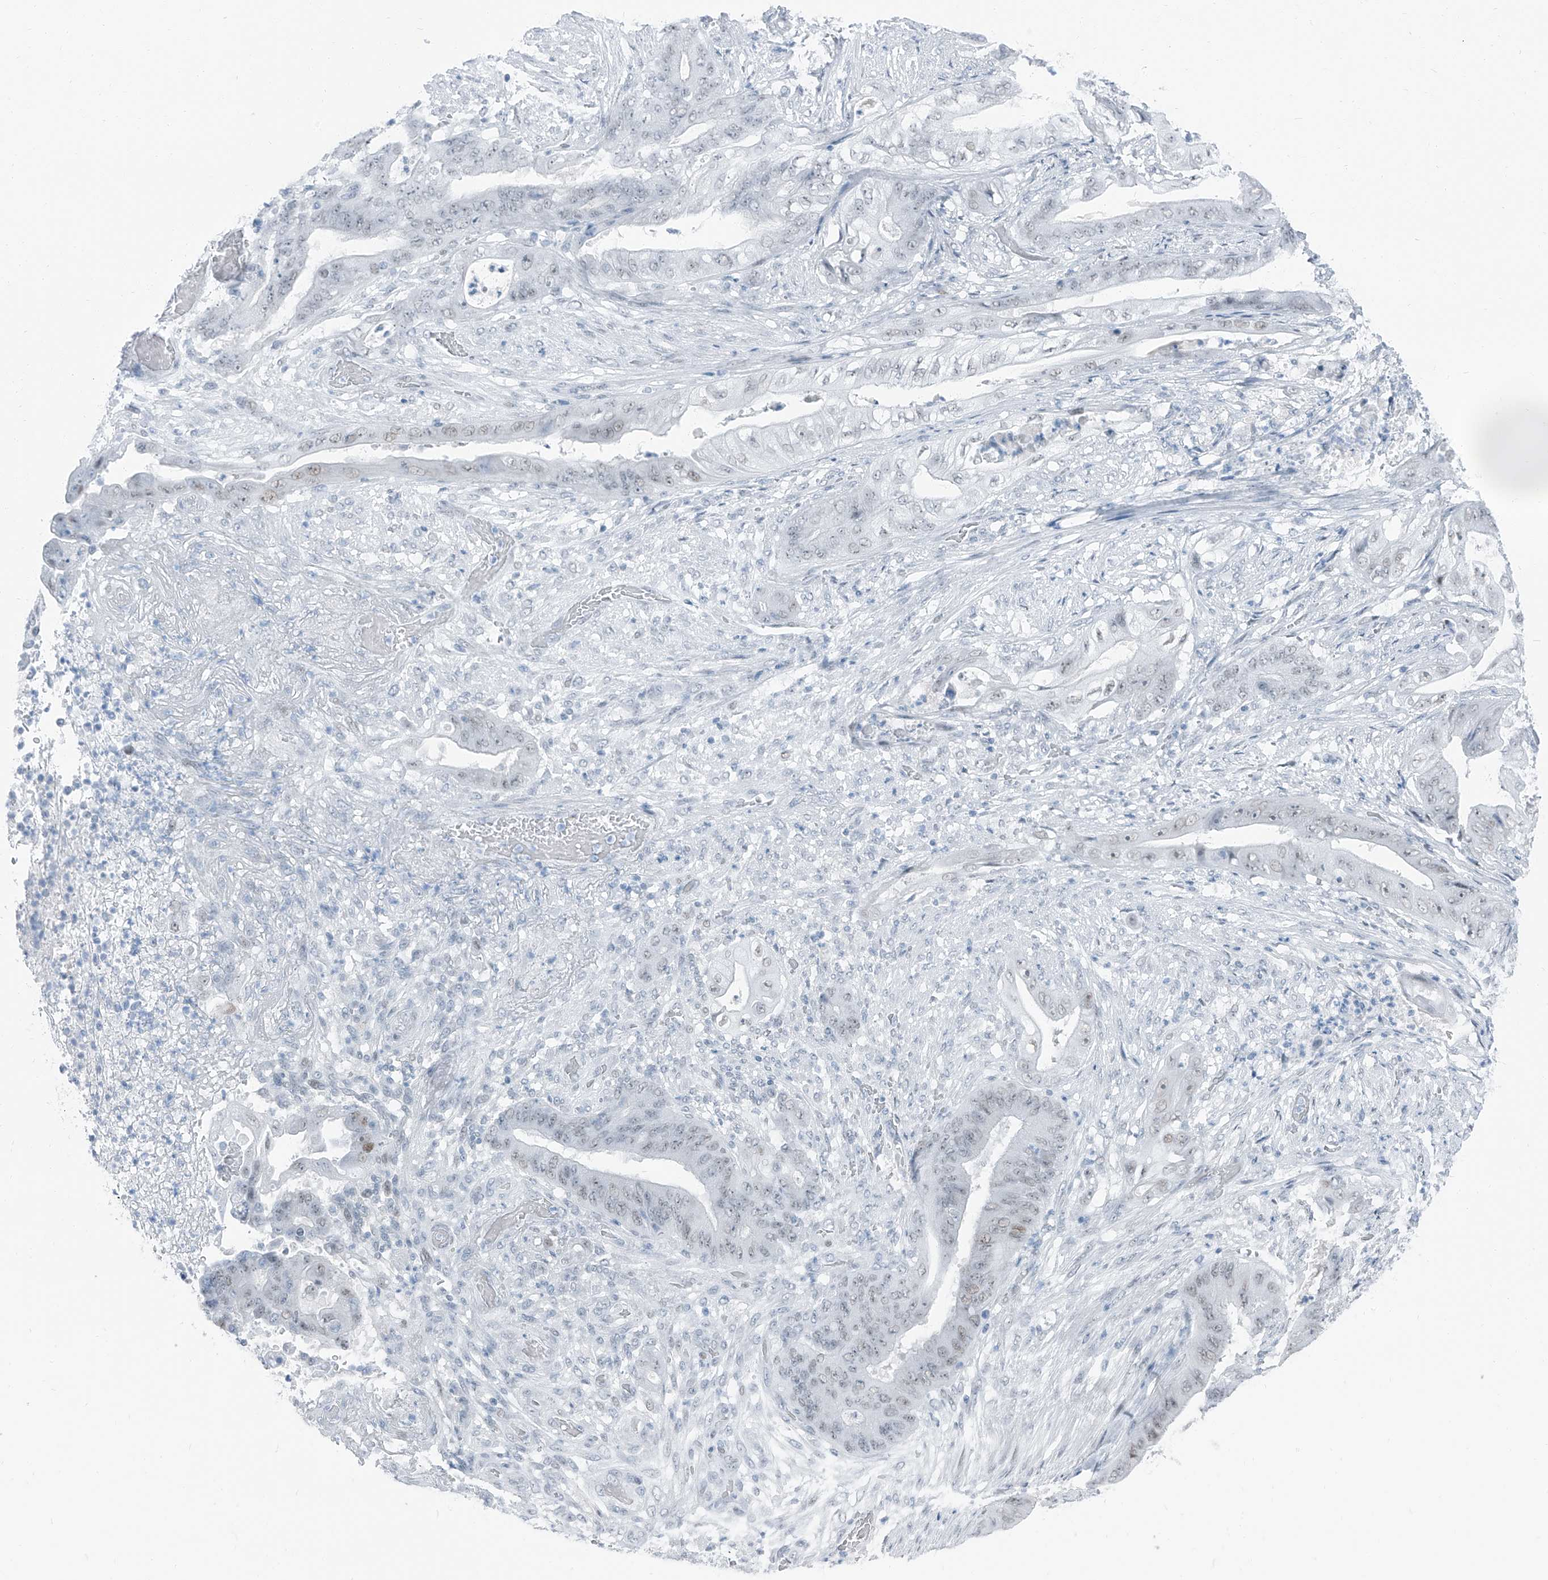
{"staining": {"intensity": "weak", "quantity": "<25%", "location": "nuclear"}, "tissue": "stomach cancer", "cell_type": "Tumor cells", "image_type": "cancer", "snomed": [{"axis": "morphology", "description": "Adenocarcinoma, NOS"}, {"axis": "topography", "description": "Stomach"}], "caption": "A high-resolution micrograph shows IHC staining of stomach cancer, which displays no significant positivity in tumor cells.", "gene": "RGN", "patient": {"sex": "female", "age": 73}}